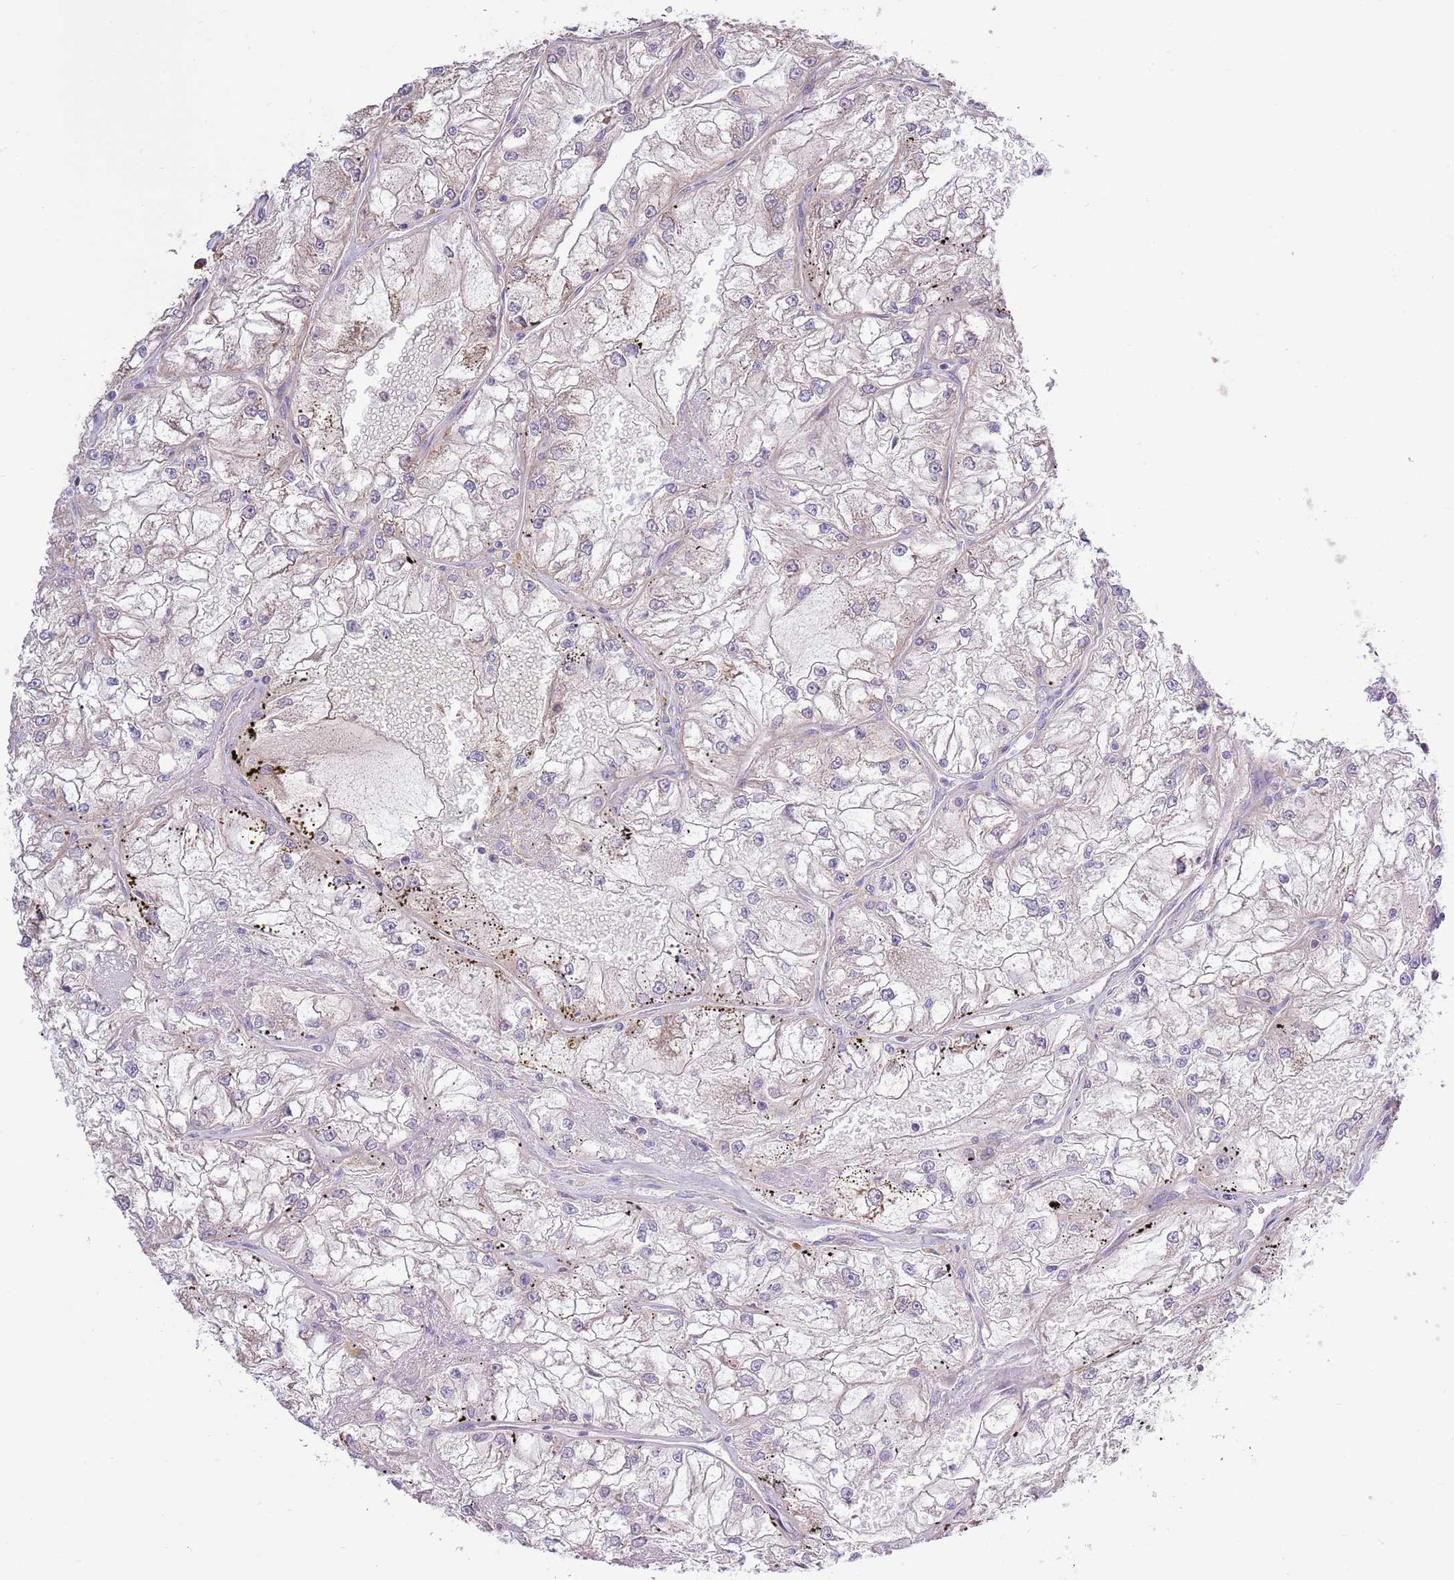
{"staining": {"intensity": "weak", "quantity": "<25%", "location": "cytoplasmic/membranous"}, "tissue": "renal cancer", "cell_type": "Tumor cells", "image_type": "cancer", "snomed": [{"axis": "morphology", "description": "Adenocarcinoma, NOS"}, {"axis": "topography", "description": "Kidney"}], "caption": "Renal cancer (adenocarcinoma) was stained to show a protein in brown. There is no significant expression in tumor cells. (DAB (3,3'-diaminobenzidine) IHC, high magnification).", "gene": "ARL2BP", "patient": {"sex": "female", "age": 72}}